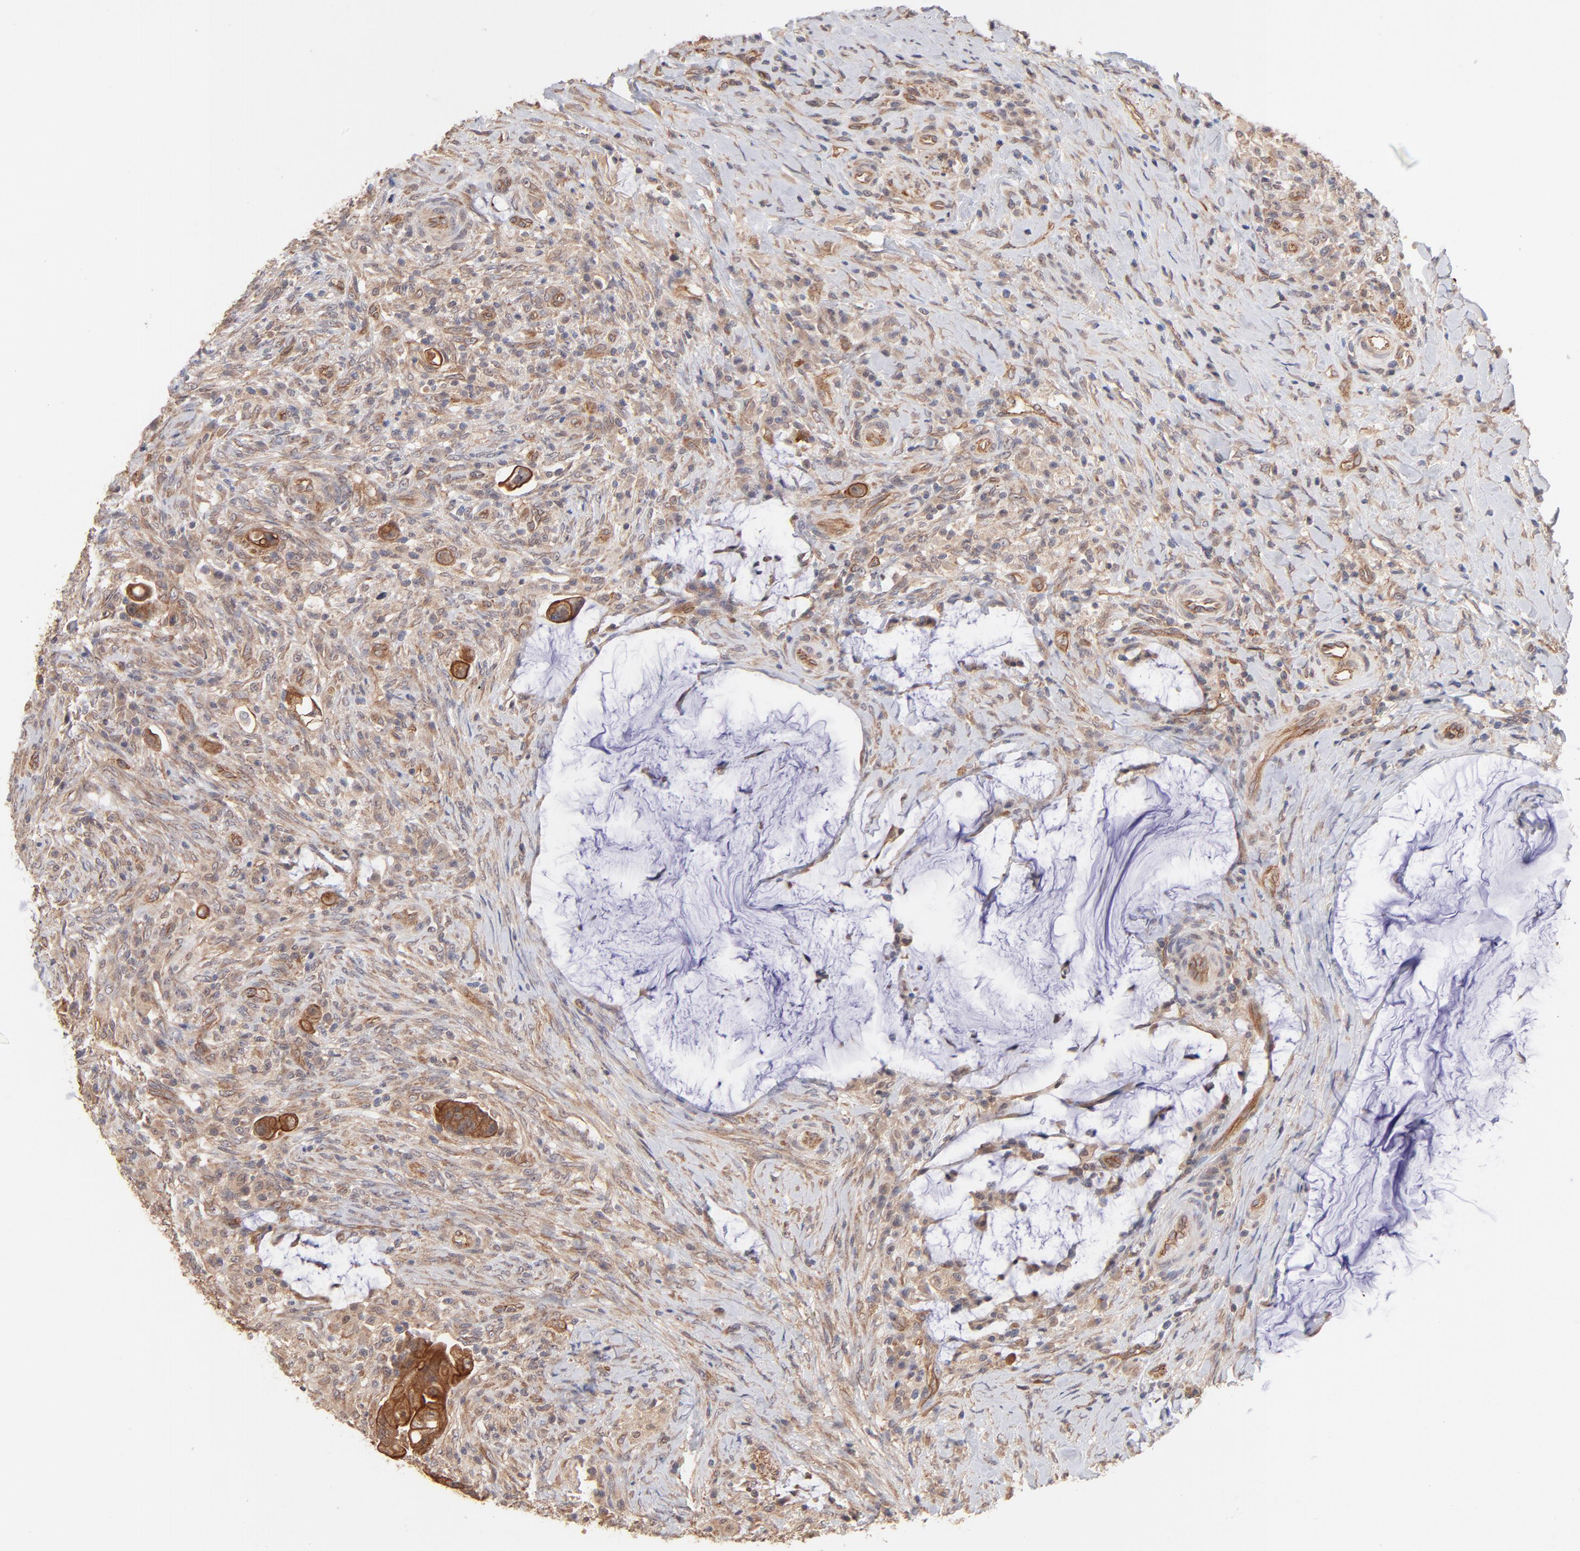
{"staining": {"intensity": "strong", "quantity": ">75%", "location": "cytoplasmic/membranous"}, "tissue": "colorectal cancer", "cell_type": "Tumor cells", "image_type": "cancer", "snomed": [{"axis": "morphology", "description": "Adenocarcinoma, NOS"}, {"axis": "topography", "description": "Rectum"}], "caption": "Protein staining shows strong cytoplasmic/membranous positivity in about >75% of tumor cells in colorectal cancer (adenocarcinoma). (DAB = brown stain, brightfield microscopy at high magnification).", "gene": "STAP2", "patient": {"sex": "female", "age": 71}}